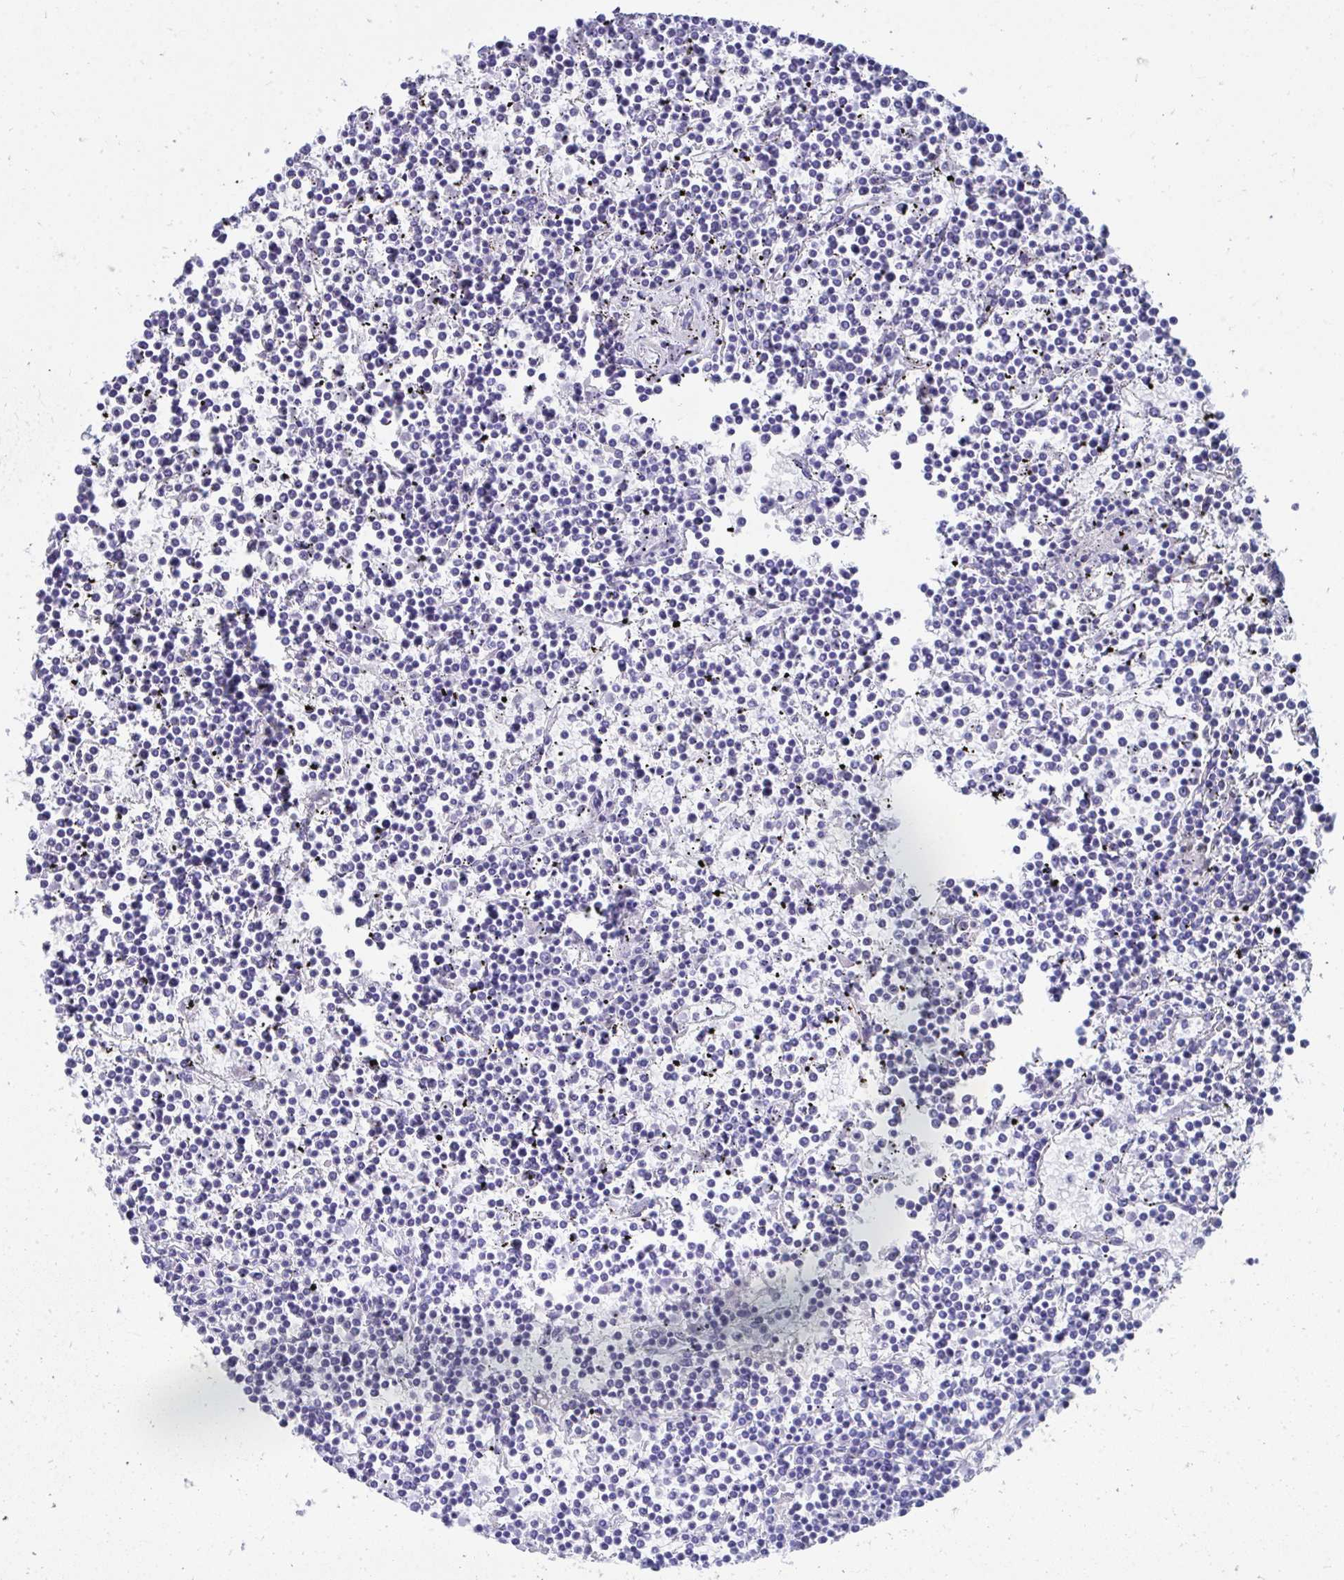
{"staining": {"intensity": "negative", "quantity": "none", "location": "none"}, "tissue": "lymphoma", "cell_type": "Tumor cells", "image_type": "cancer", "snomed": [{"axis": "morphology", "description": "Malignant lymphoma, non-Hodgkin's type, Low grade"}, {"axis": "topography", "description": "Spleen"}], "caption": "Micrograph shows no significant protein positivity in tumor cells of lymphoma.", "gene": "HGD", "patient": {"sex": "female", "age": 19}}